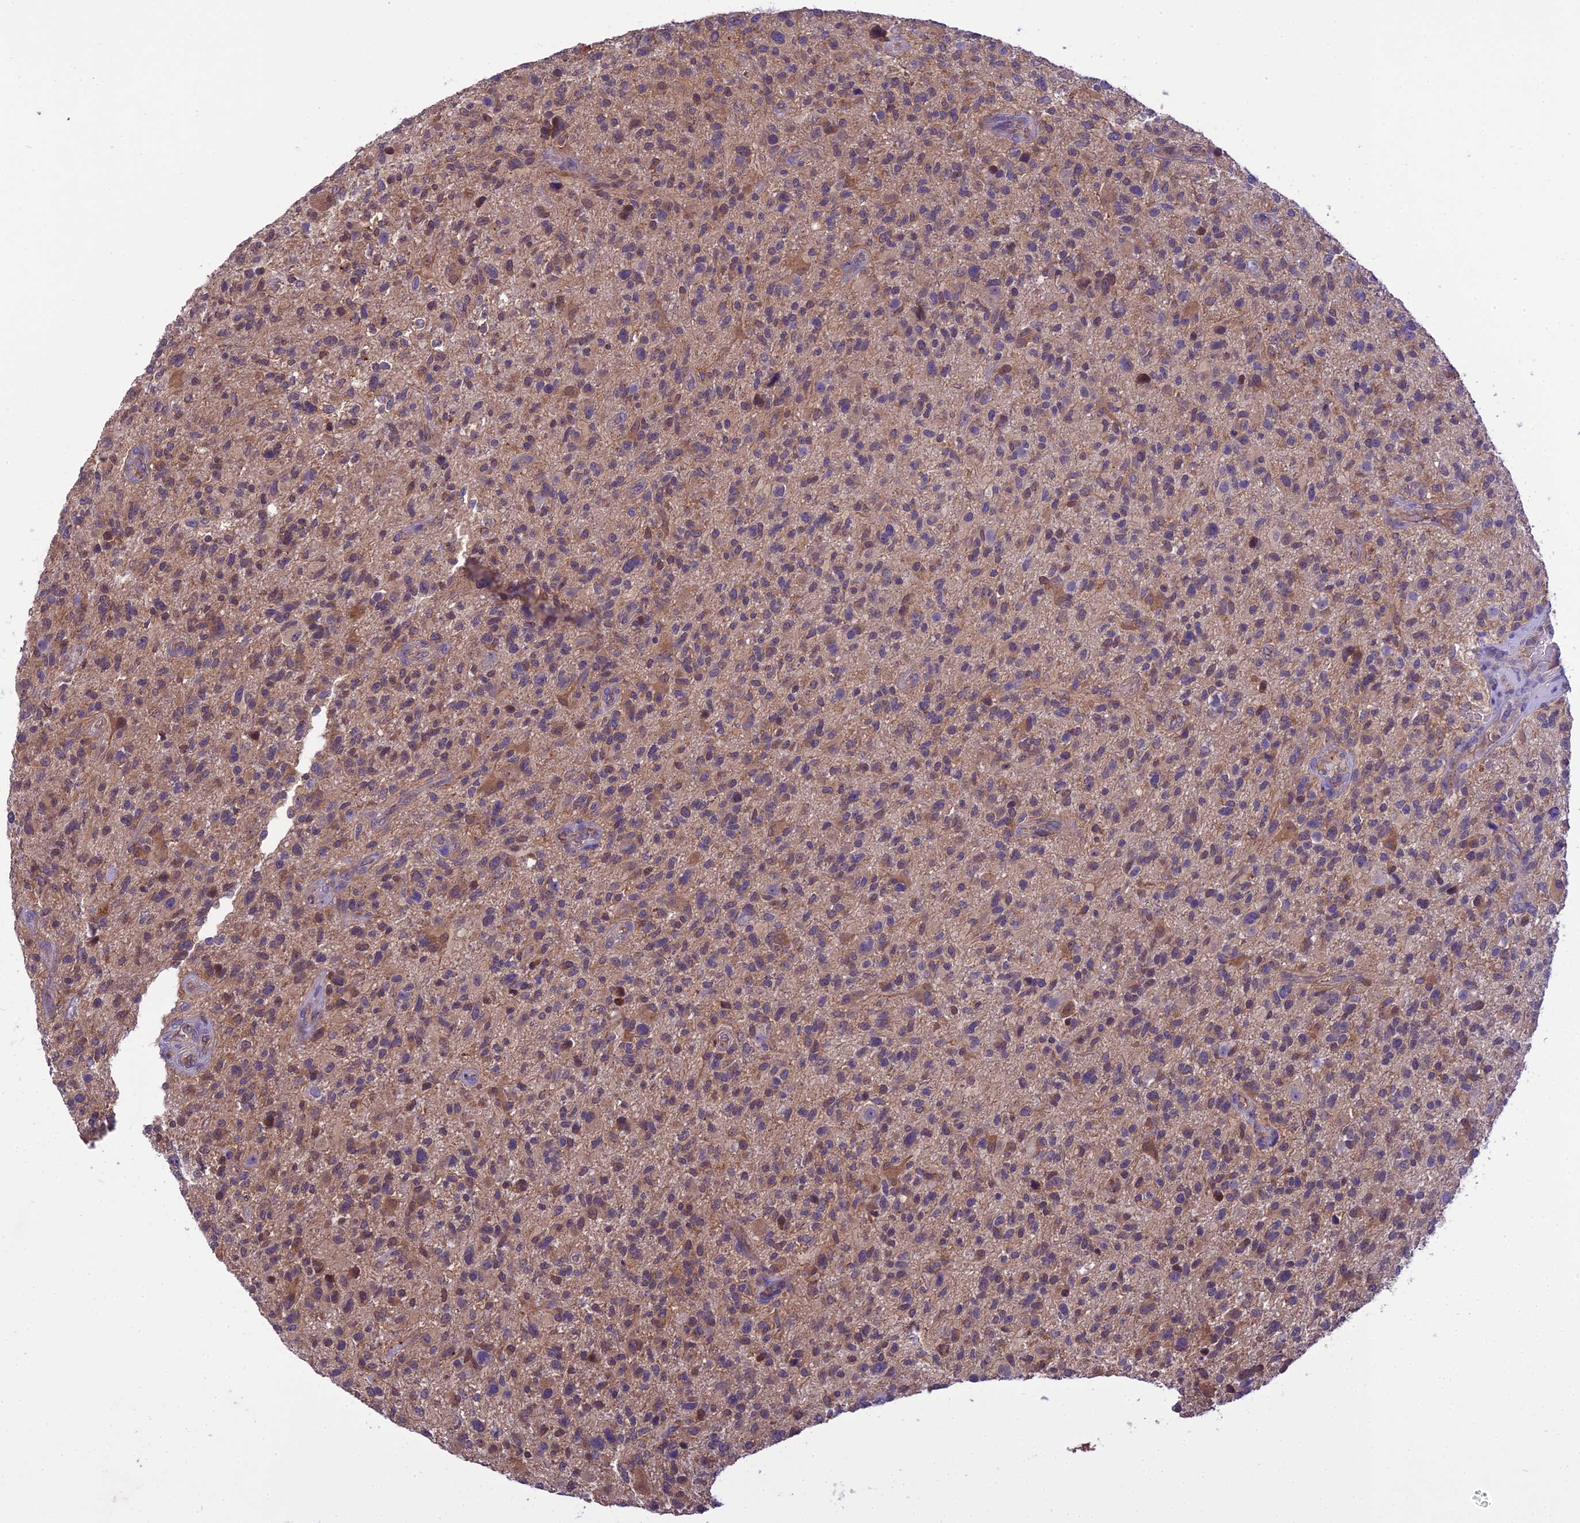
{"staining": {"intensity": "moderate", "quantity": "<25%", "location": "cytoplasmic/membranous"}, "tissue": "glioma", "cell_type": "Tumor cells", "image_type": "cancer", "snomed": [{"axis": "morphology", "description": "Glioma, malignant, High grade"}, {"axis": "topography", "description": "Brain"}], "caption": "There is low levels of moderate cytoplasmic/membranous staining in tumor cells of glioma, as demonstrated by immunohistochemical staining (brown color).", "gene": "BORCS6", "patient": {"sex": "male", "age": 47}}